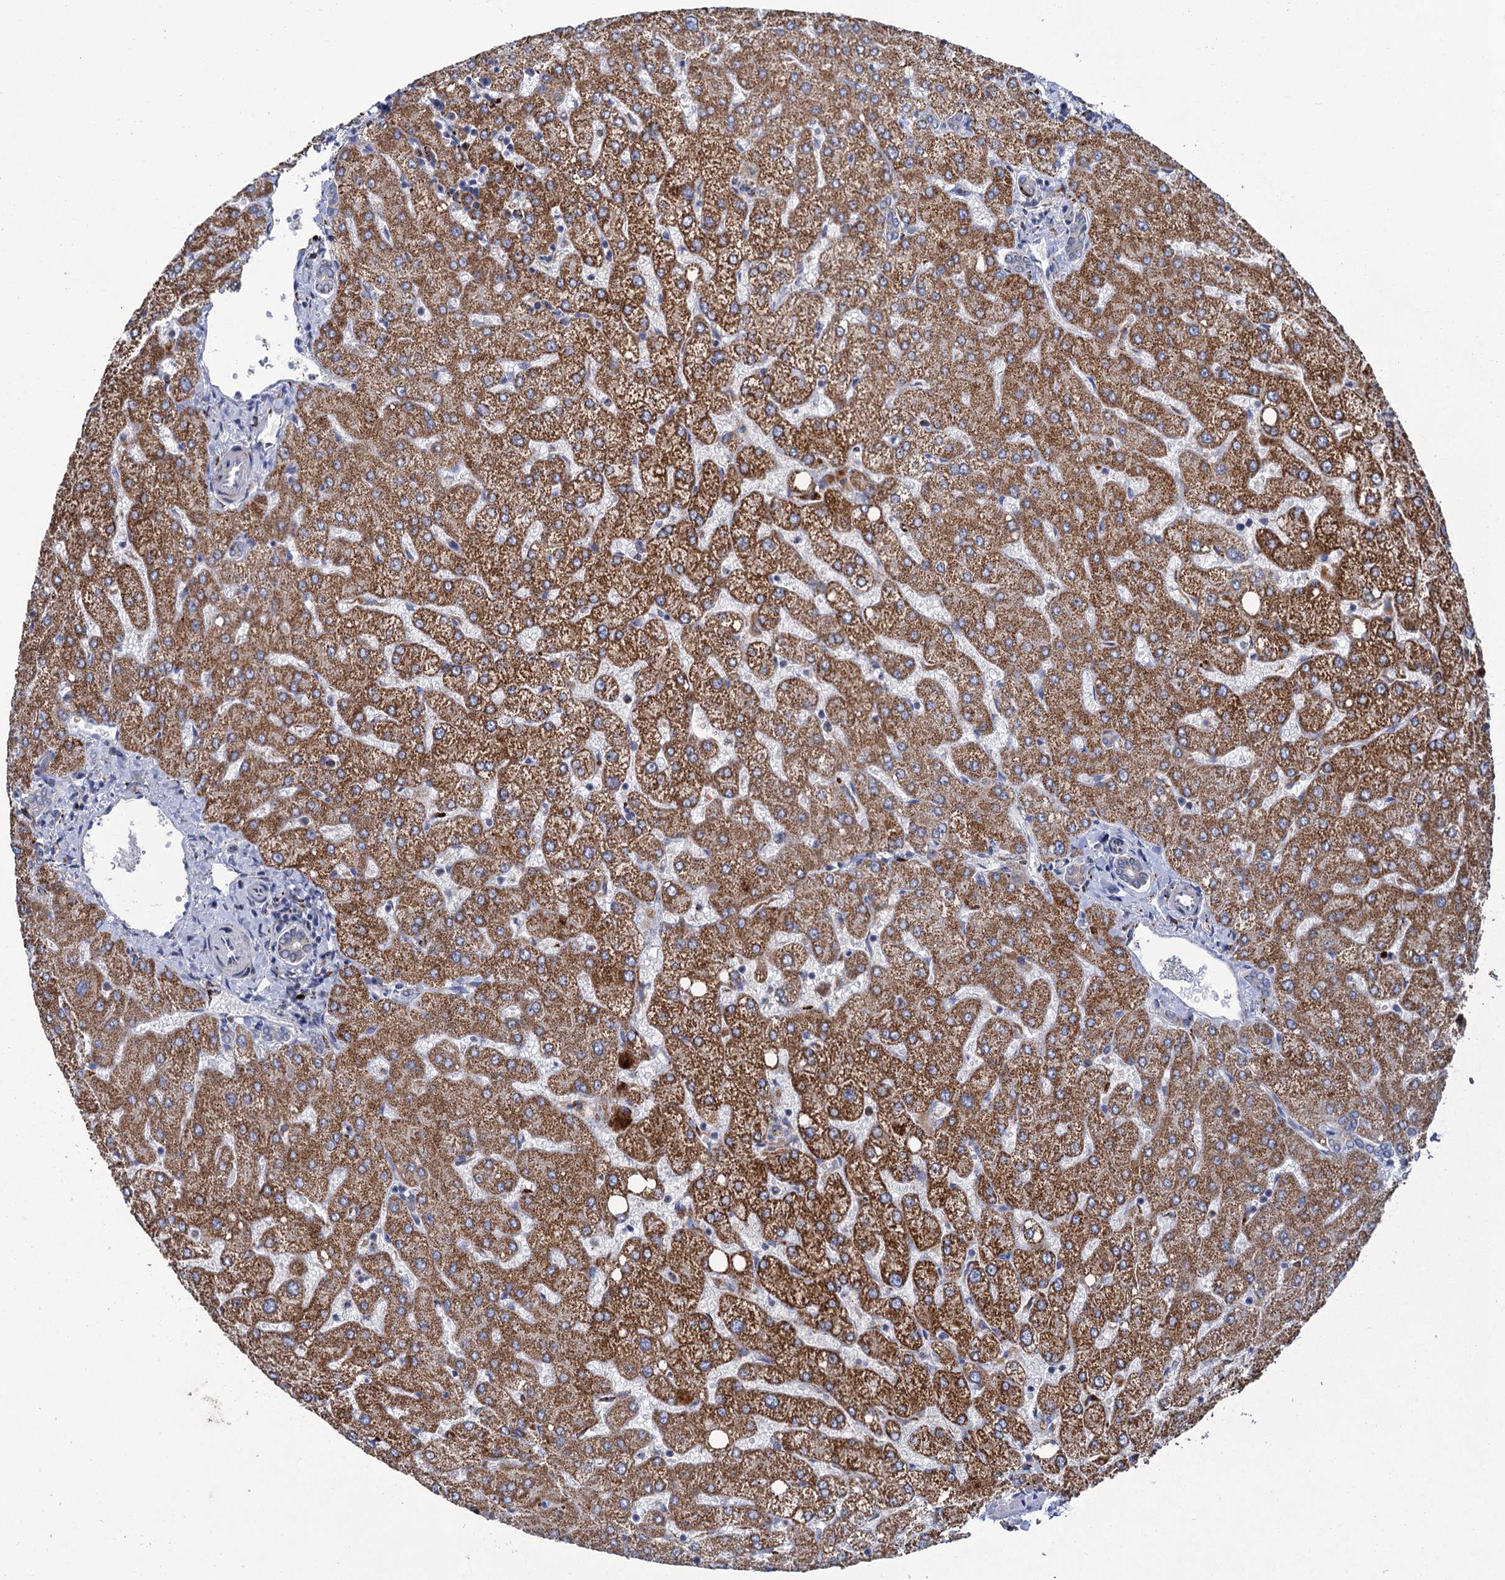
{"staining": {"intensity": "weak", "quantity": "<25%", "location": "cytoplasmic/membranous"}, "tissue": "liver", "cell_type": "Cholangiocytes", "image_type": "normal", "snomed": [{"axis": "morphology", "description": "Normal tissue, NOS"}, {"axis": "topography", "description": "Liver"}], "caption": "Micrograph shows no protein staining in cholangiocytes of normal liver.", "gene": "ANKS3", "patient": {"sex": "female", "age": 54}}